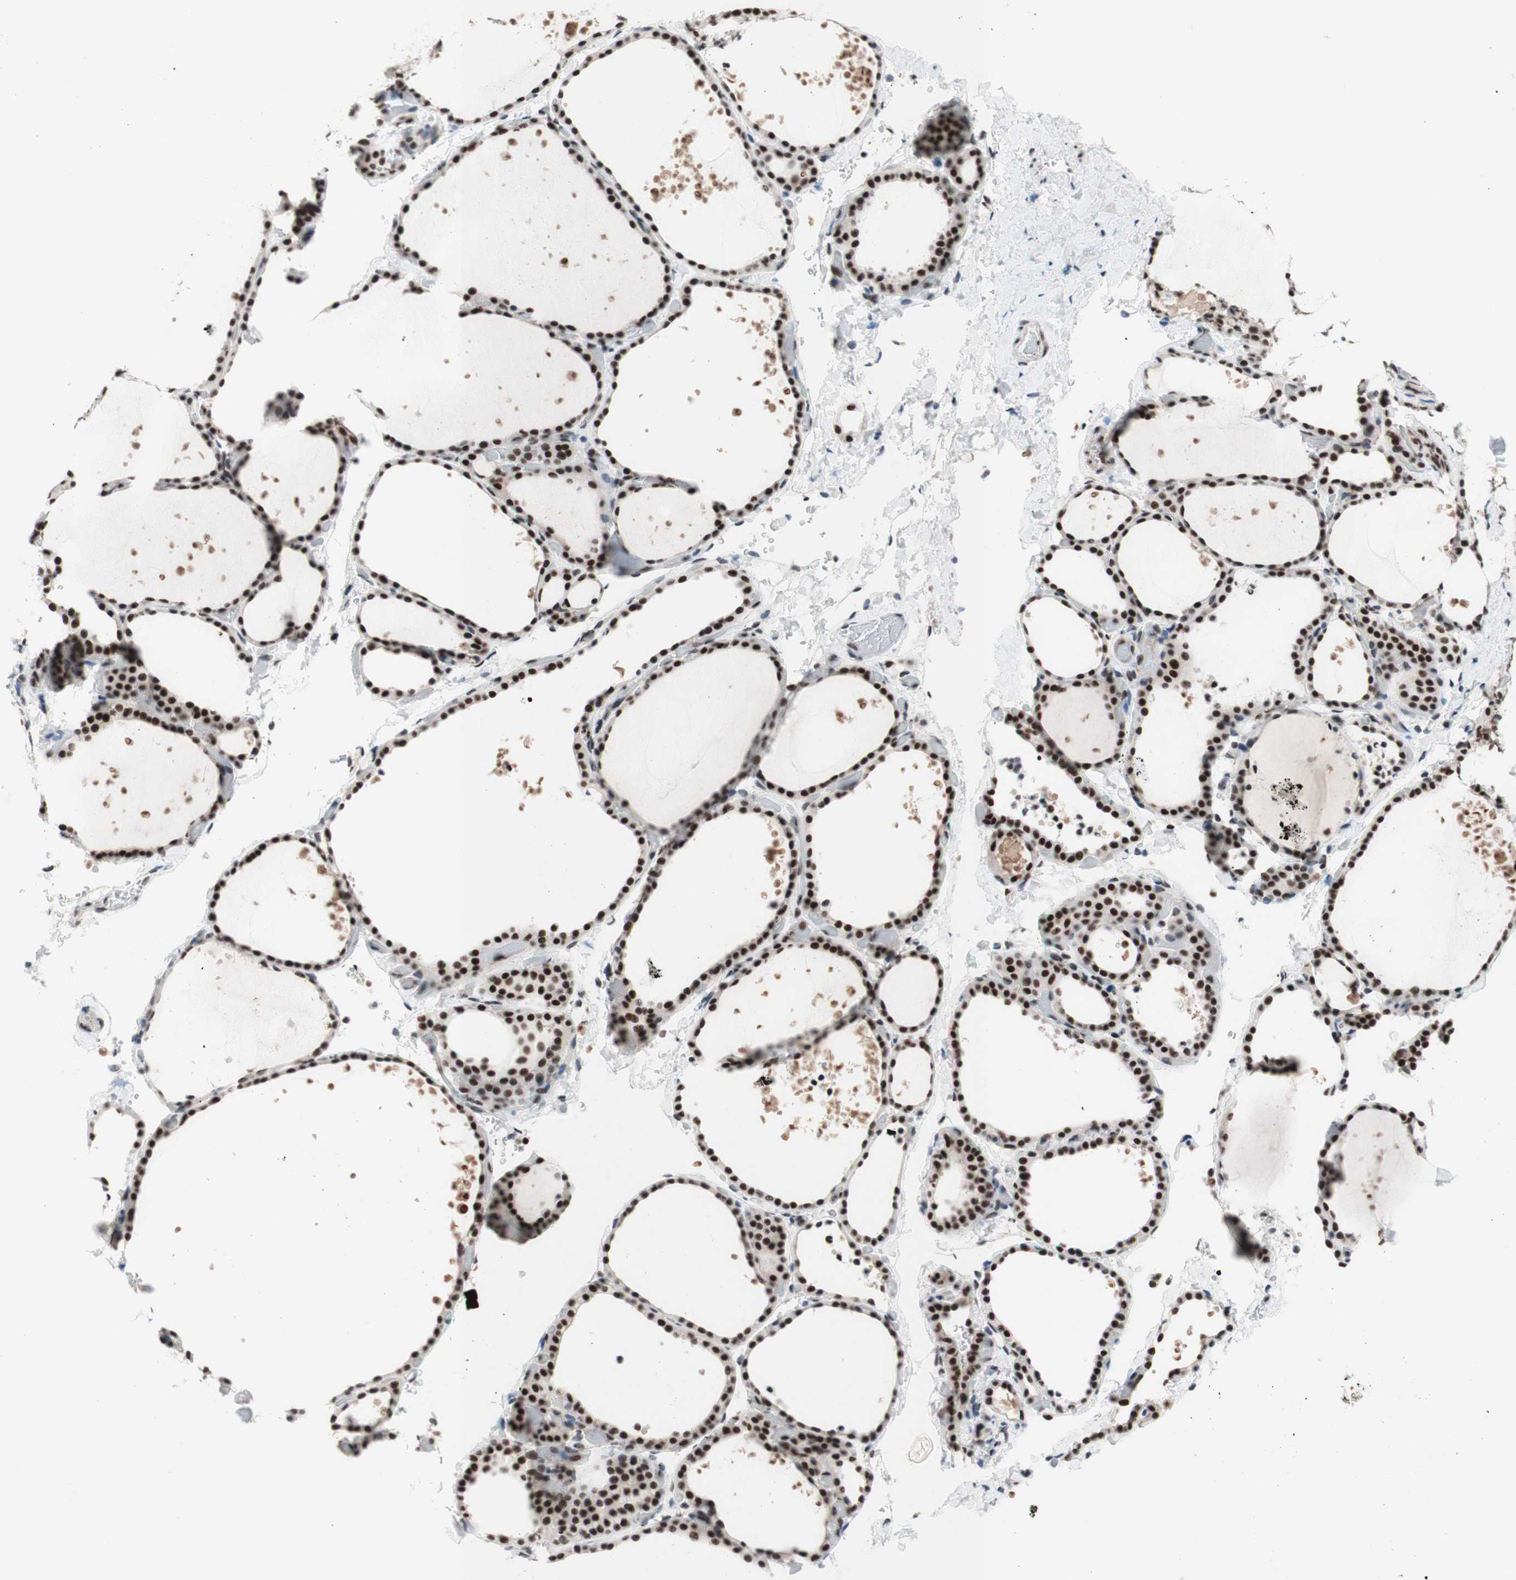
{"staining": {"intensity": "strong", "quantity": ">75%", "location": "nuclear"}, "tissue": "thyroid gland", "cell_type": "Glandular cells", "image_type": "normal", "snomed": [{"axis": "morphology", "description": "Normal tissue, NOS"}, {"axis": "topography", "description": "Thyroid gland"}], "caption": "The histopathology image shows immunohistochemical staining of unremarkable thyroid gland. There is strong nuclear staining is appreciated in approximately >75% of glandular cells. (Stains: DAB in brown, nuclei in blue, Microscopy: brightfield microscopy at high magnification).", "gene": "PRPF19", "patient": {"sex": "female", "age": 44}}